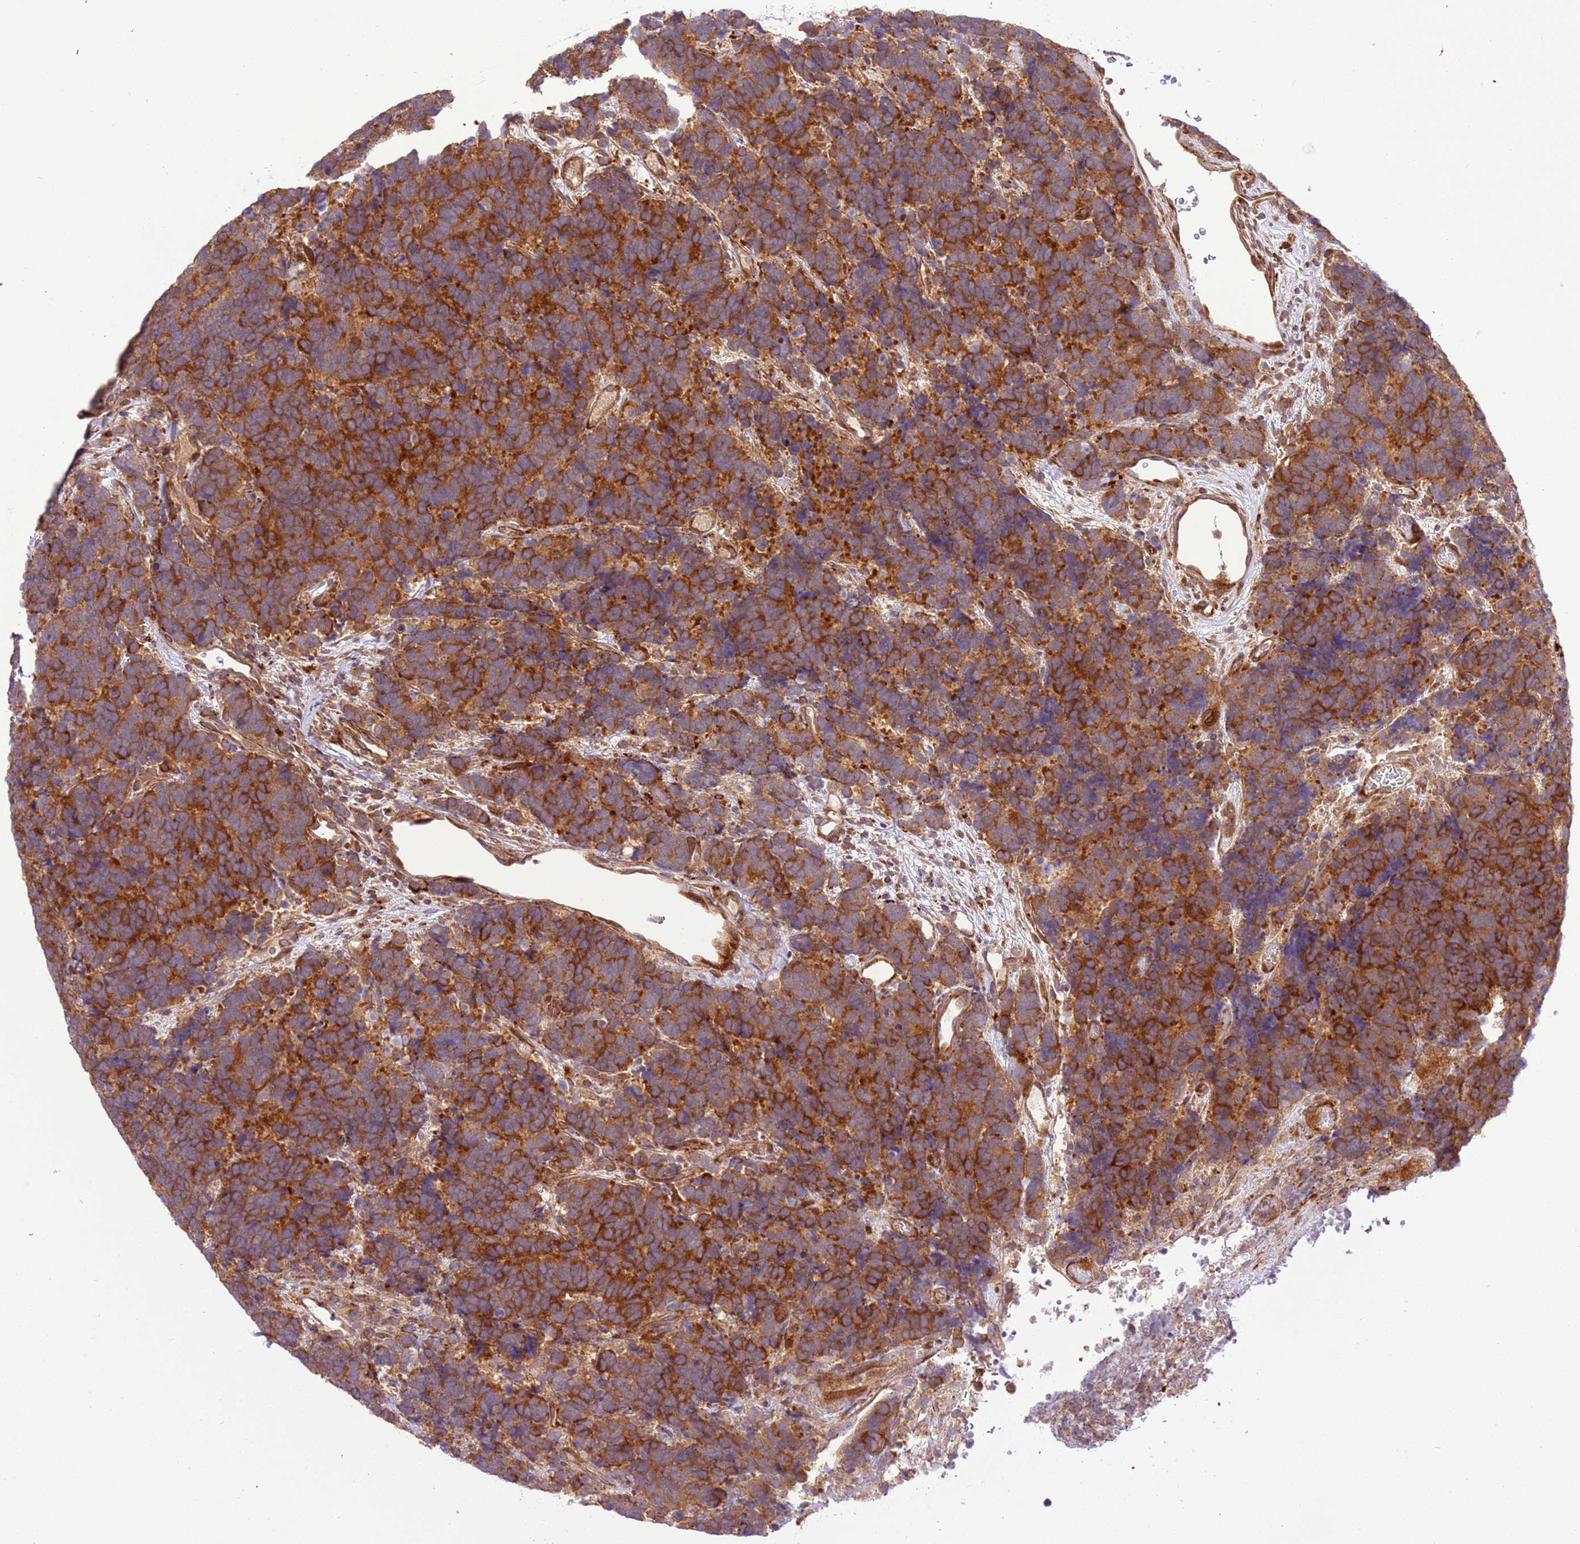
{"staining": {"intensity": "strong", "quantity": ">75%", "location": "cytoplasmic/membranous"}, "tissue": "carcinoid", "cell_type": "Tumor cells", "image_type": "cancer", "snomed": [{"axis": "morphology", "description": "Carcinoma, NOS"}, {"axis": "morphology", "description": "Carcinoid, malignant, NOS"}, {"axis": "topography", "description": "Urinary bladder"}], "caption": "A high-resolution micrograph shows immunohistochemistry (IHC) staining of carcinoma, which exhibits strong cytoplasmic/membranous positivity in approximately >75% of tumor cells.", "gene": "ZNF624", "patient": {"sex": "male", "age": 57}}